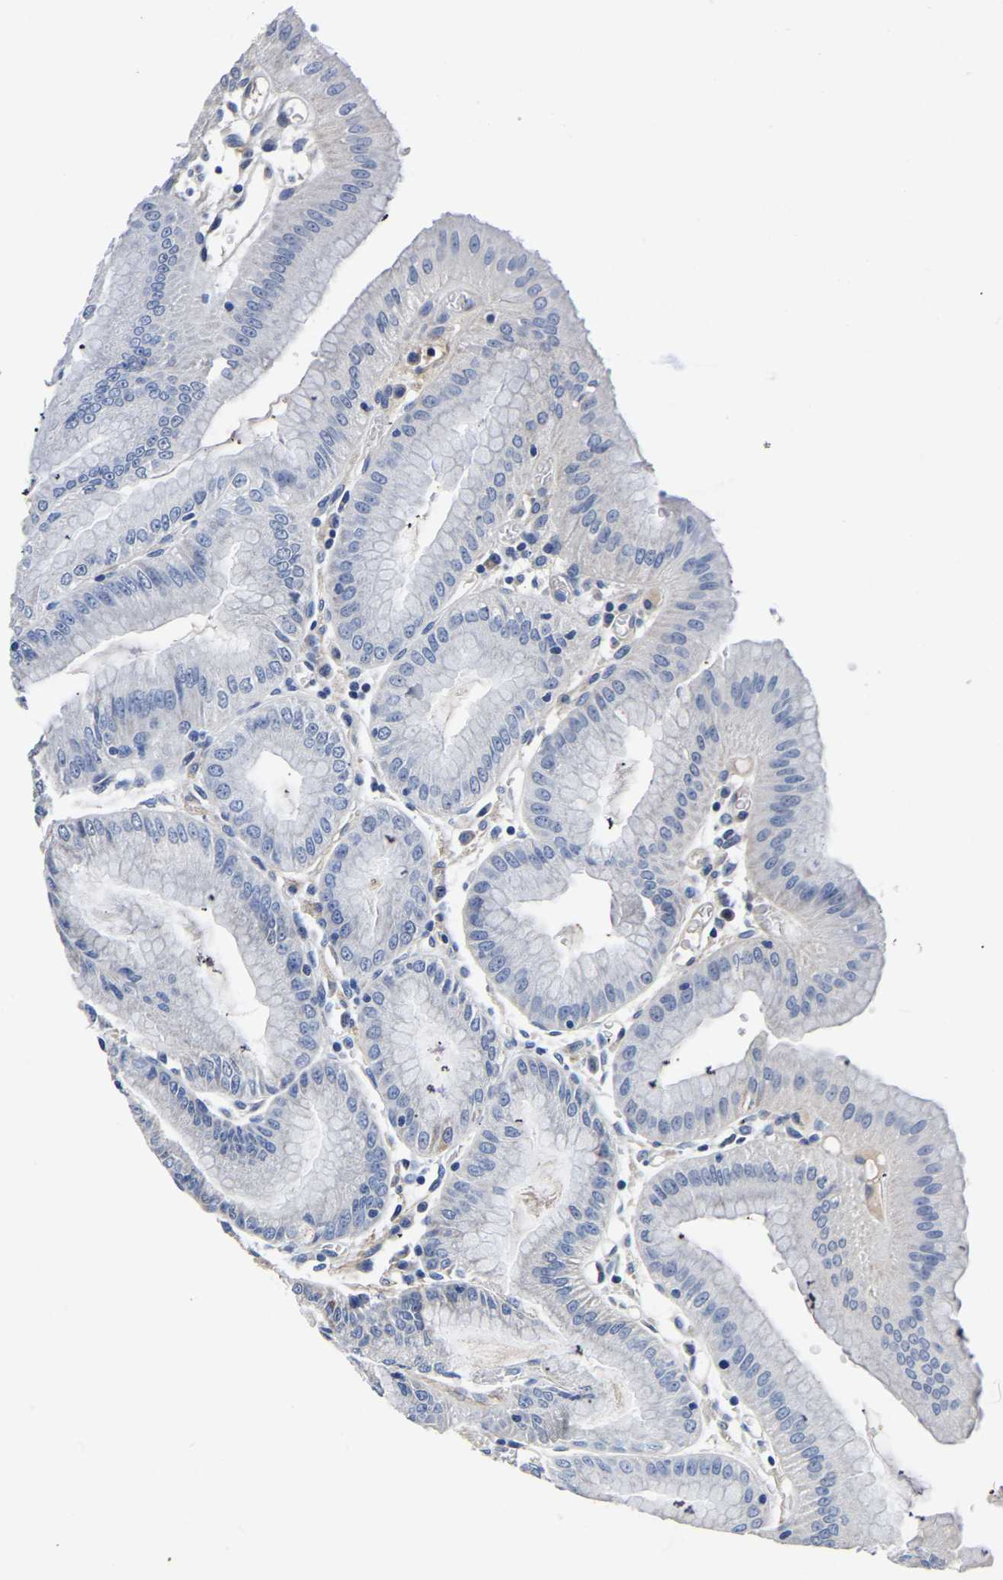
{"staining": {"intensity": "weak", "quantity": "<25%", "location": "cytoplasmic/membranous"}, "tissue": "stomach", "cell_type": "Glandular cells", "image_type": "normal", "snomed": [{"axis": "morphology", "description": "Normal tissue, NOS"}, {"axis": "topography", "description": "Stomach, lower"}], "caption": "Stomach stained for a protein using IHC exhibits no positivity glandular cells.", "gene": "FGD5", "patient": {"sex": "male", "age": 71}}